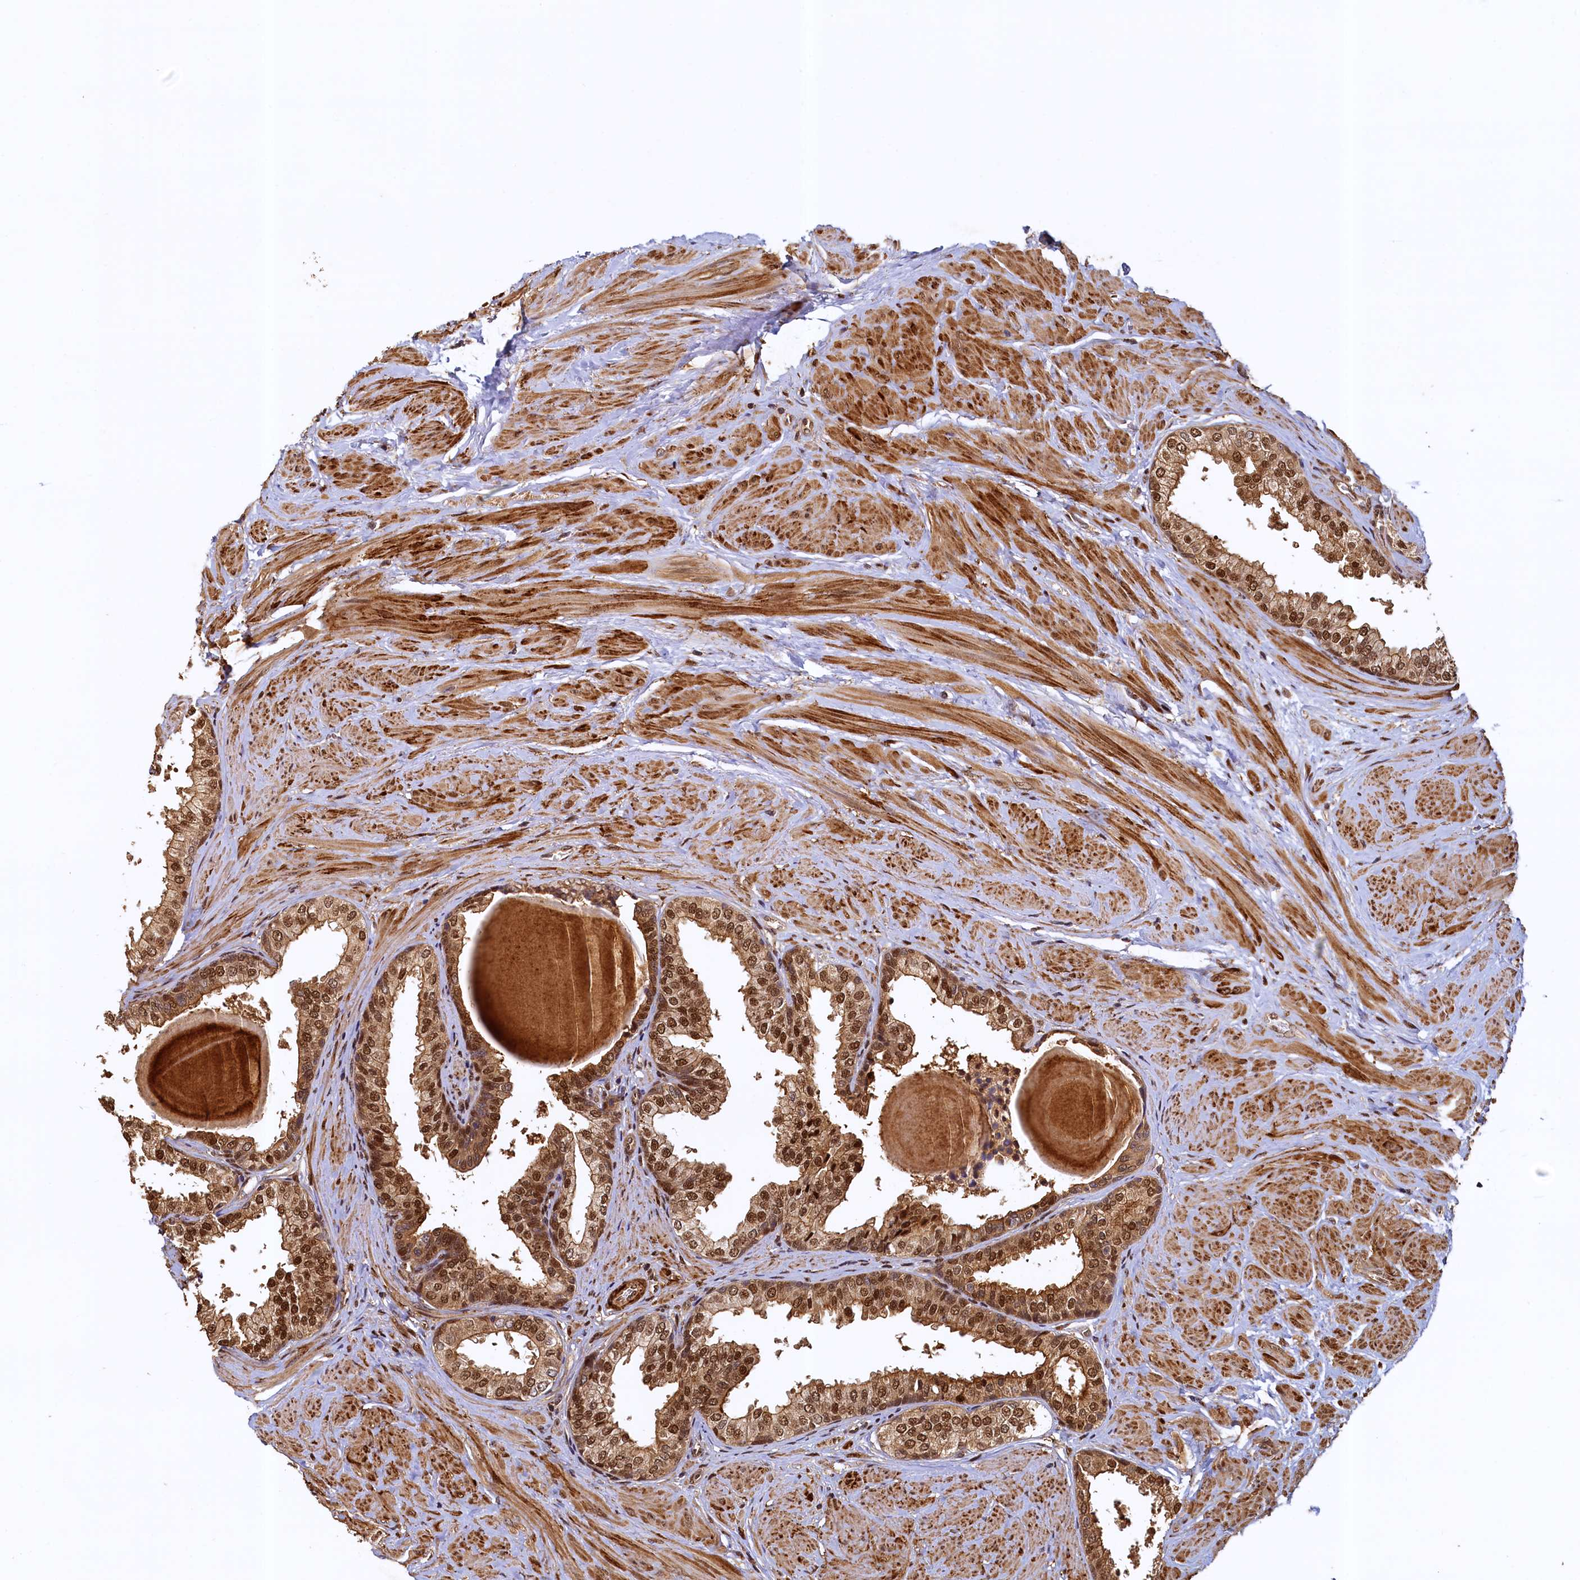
{"staining": {"intensity": "moderate", "quantity": ">75%", "location": "cytoplasmic/membranous,nuclear"}, "tissue": "prostate", "cell_type": "Glandular cells", "image_type": "normal", "snomed": [{"axis": "morphology", "description": "Normal tissue, NOS"}, {"axis": "topography", "description": "Prostate"}], "caption": "Benign prostate reveals moderate cytoplasmic/membranous,nuclear expression in approximately >75% of glandular cells, visualized by immunohistochemistry.", "gene": "UBL7", "patient": {"sex": "male", "age": 48}}